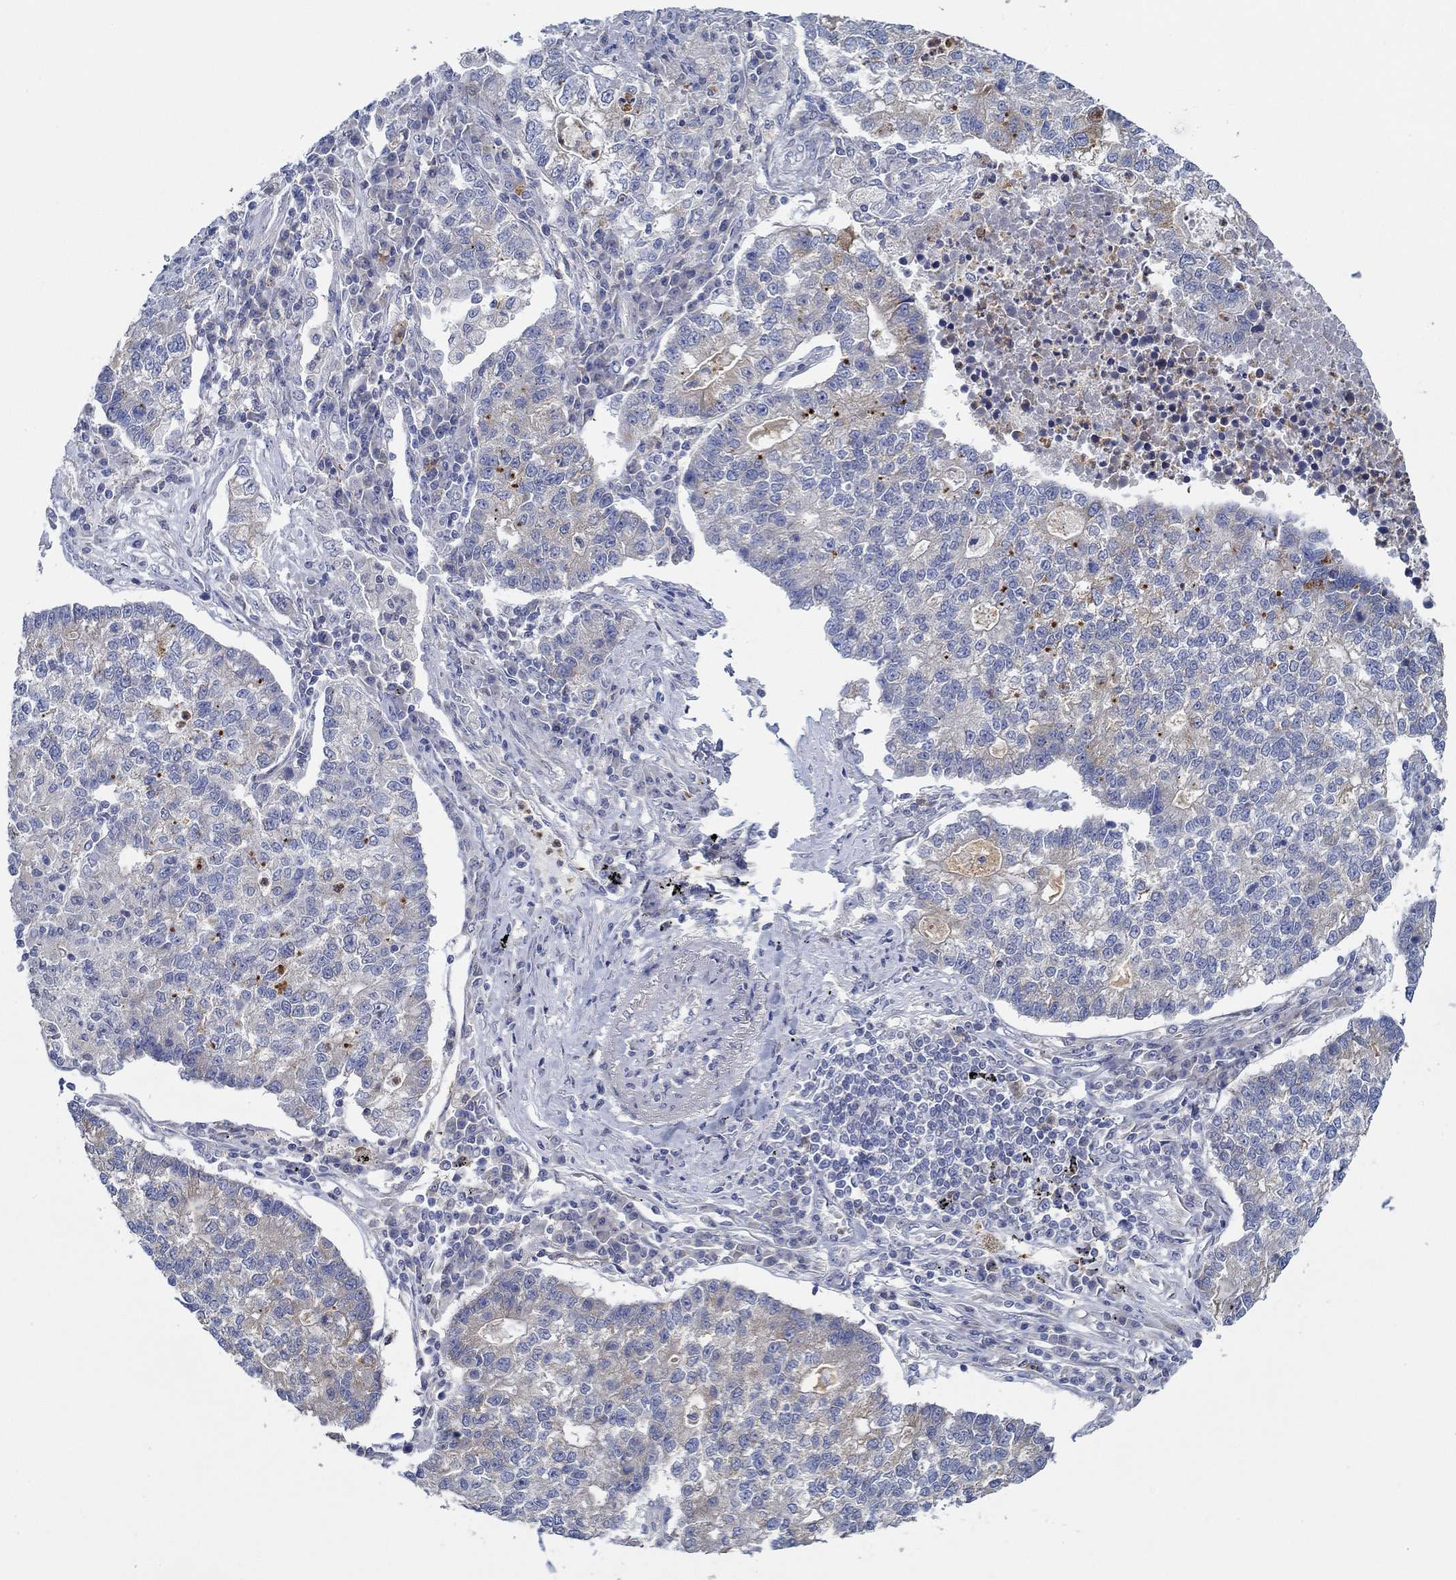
{"staining": {"intensity": "moderate", "quantity": "<25%", "location": "cytoplasmic/membranous"}, "tissue": "lung cancer", "cell_type": "Tumor cells", "image_type": "cancer", "snomed": [{"axis": "morphology", "description": "Adenocarcinoma, NOS"}, {"axis": "topography", "description": "Lung"}], "caption": "Tumor cells display moderate cytoplasmic/membranous staining in about <25% of cells in lung cancer.", "gene": "CFAP61", "patient": {"sex": "male", "age": 57}}